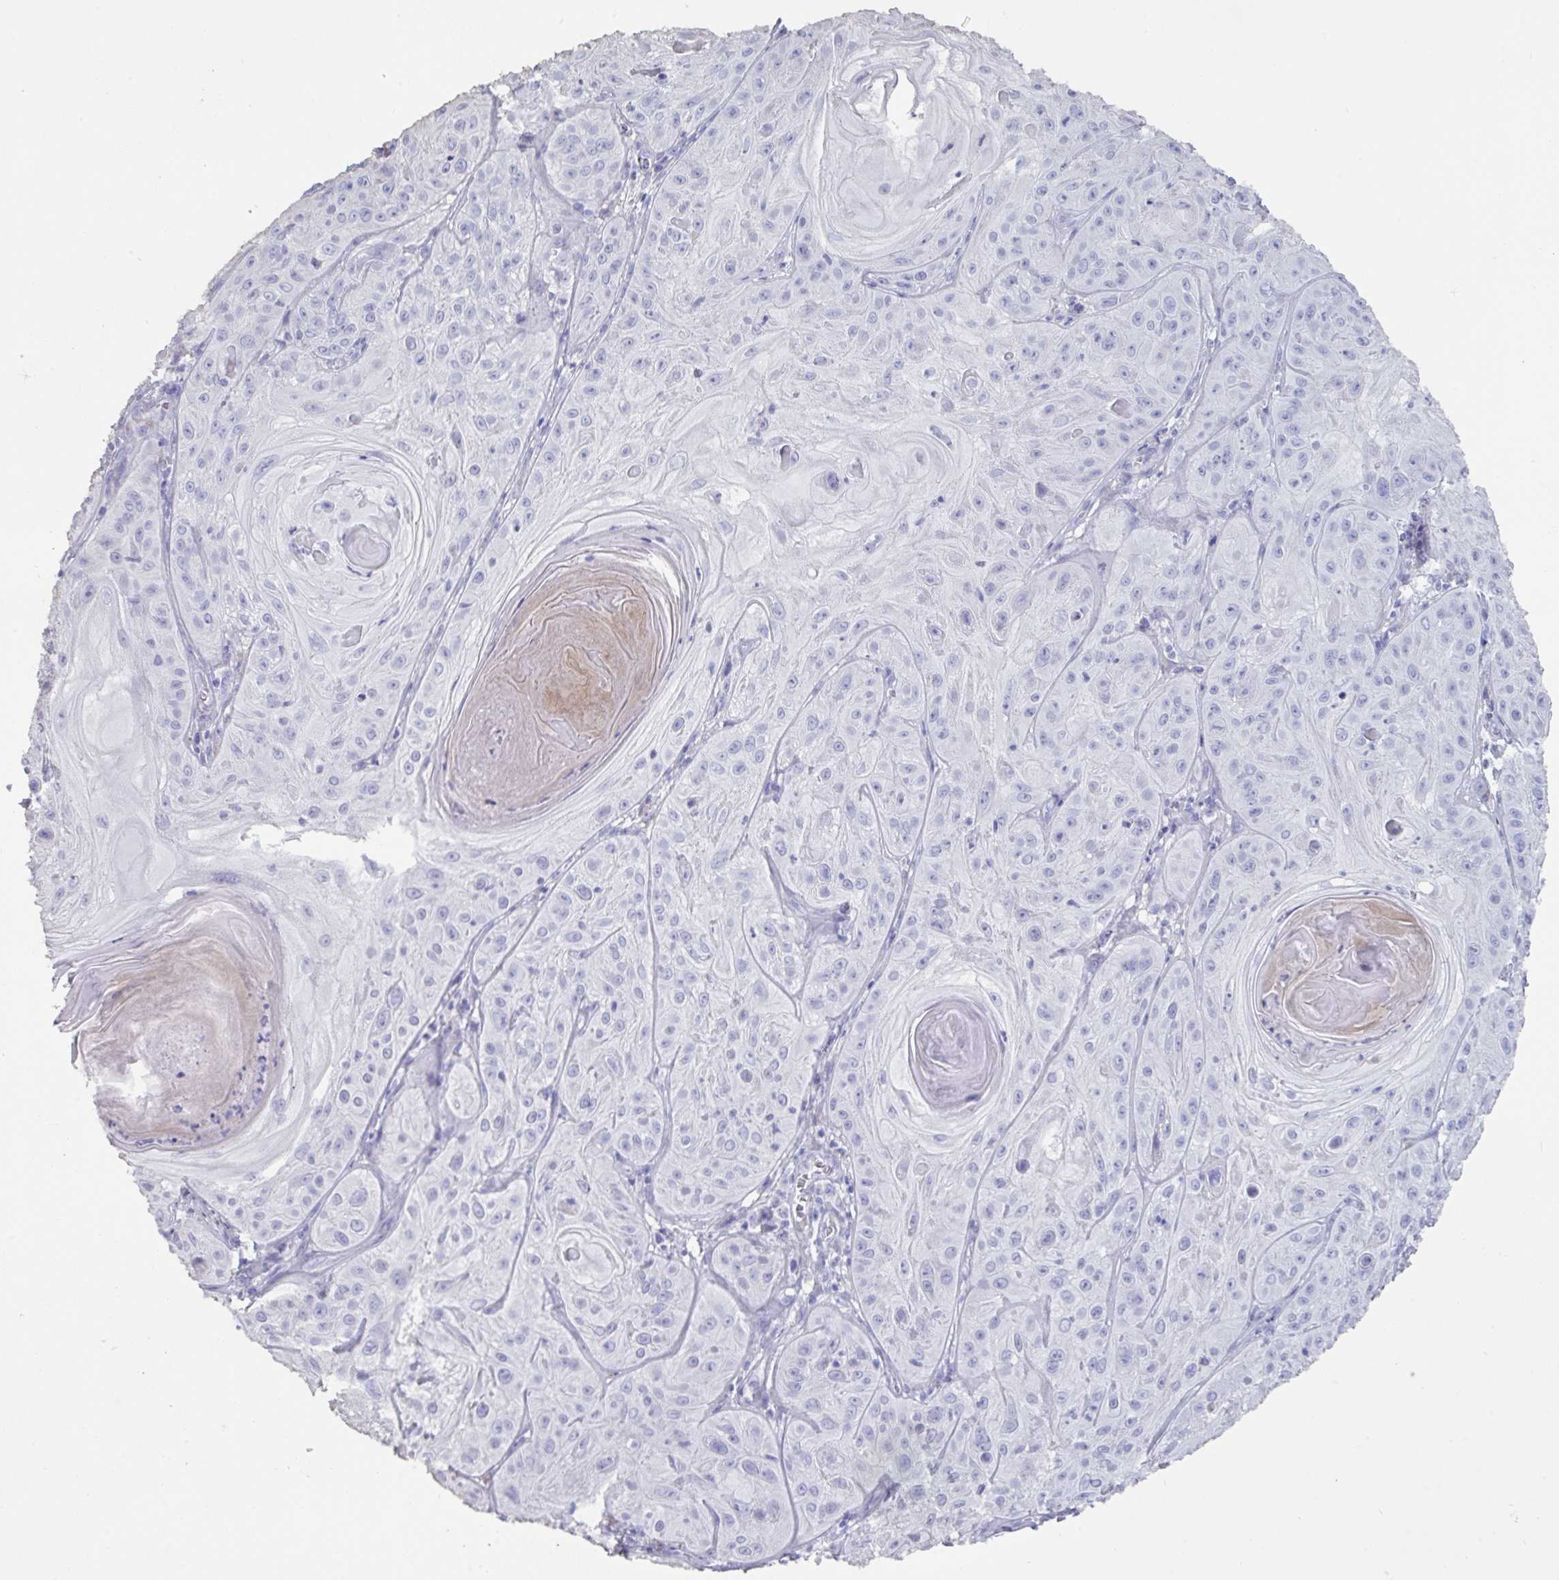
{"staining": {"intensity": "negative", "quantity": "none", "location": "none"}, "tissue": "skin cancer", "cell_type": "Tumor cells", "image_type": "cancer", "snomed": [{"axis": "morphology", "description": "Squamous cell carcinoma, NOS"}, {"axis": "topography", "description": "Skin"}], "caption": "Protein analysis of skin squamous cell carcinoma reveals no significant staining in tumor cells.", "gene": "TNNC1", "patient": {"sex": "male", "age": 85}}